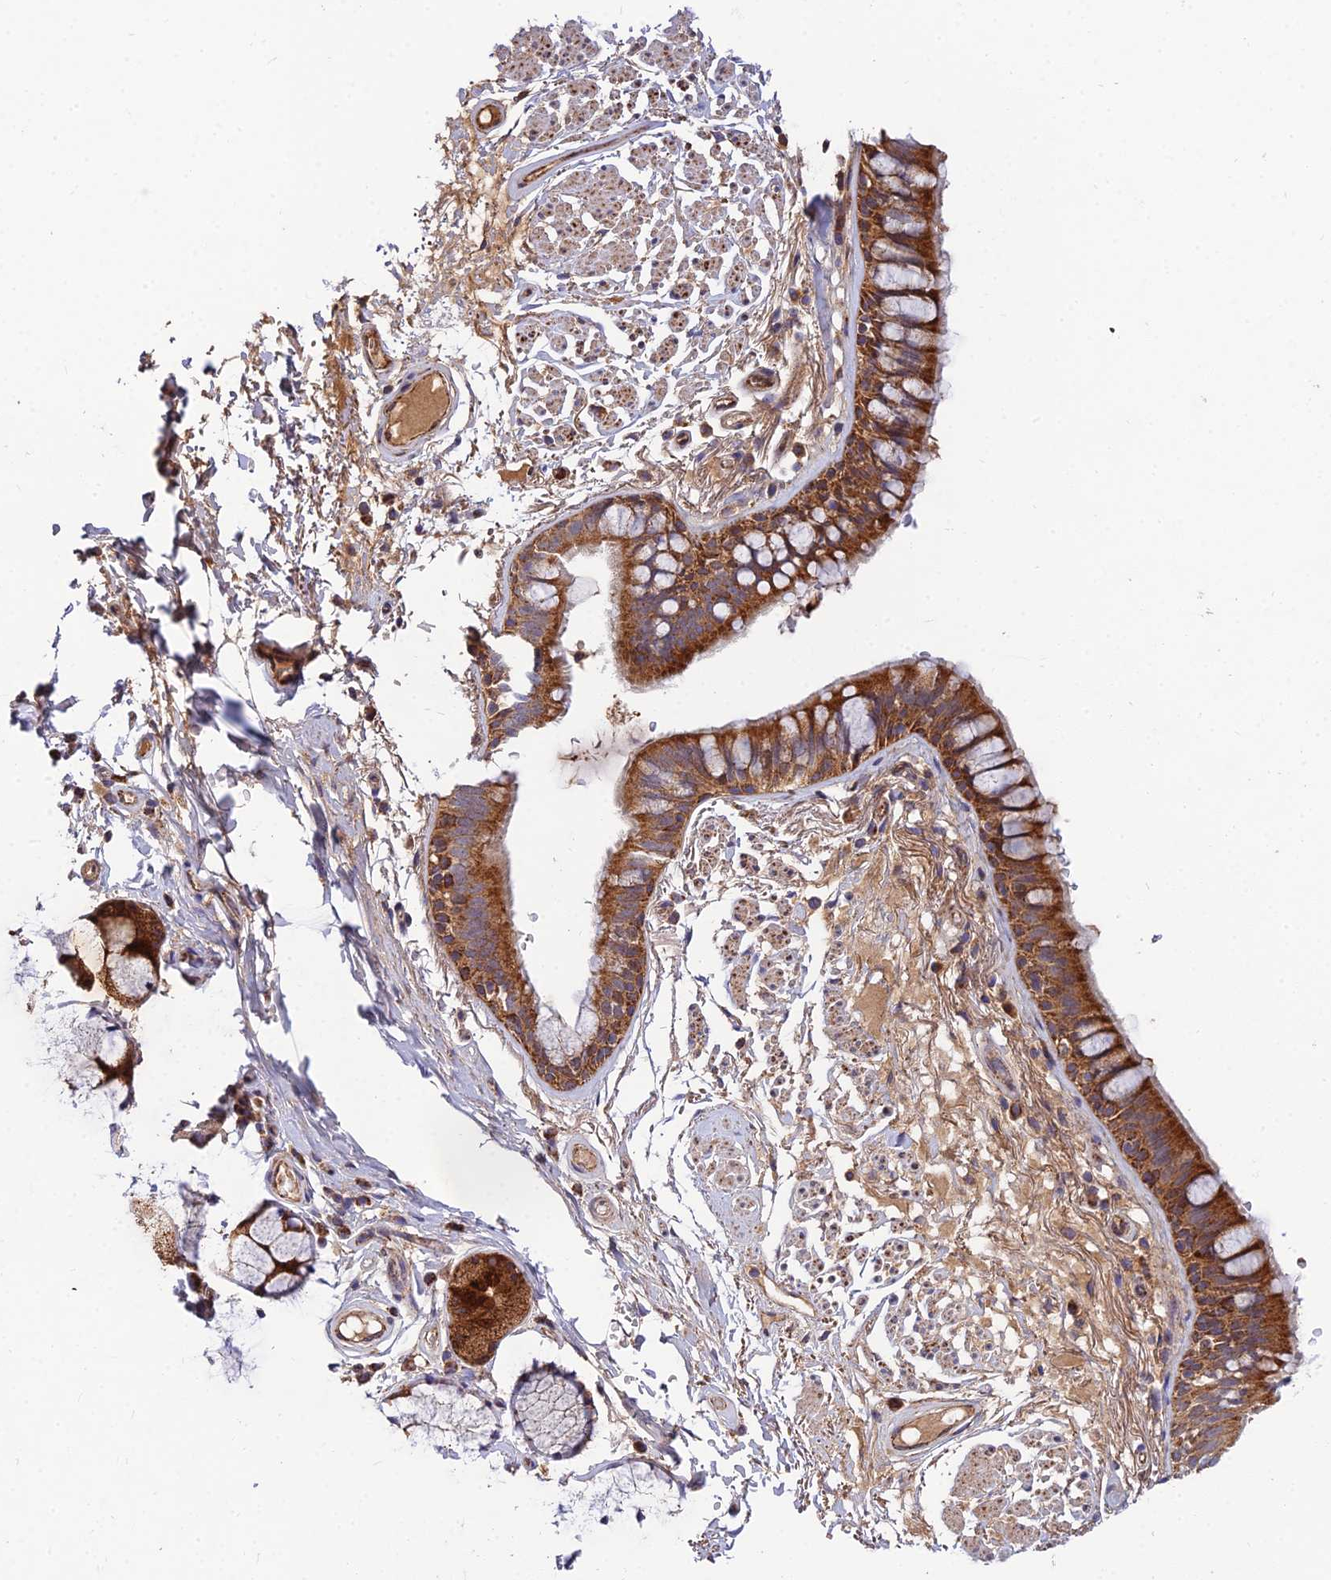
{"staining": {"intensity": "moderate", "quantity": ">75%", "location": "cytoplasmic/membranous"}, "tissue": "bronchus", "cell_type": "Respiratory epithelial cells", "image_type": "normal", "snomed": [{"axis": "morphology", "description": "Normal tissue, NOS"}, {"axis": "topography", "description": "Bronchus"}], "caption": "Moderate cytoplasmic/membranous expression for a protein is appreciated in approximately >75% of respiratory epithelial cells of normal bronchus using immunohistochemistry.", "gene": "PODNL1", "patient": {"sex": "male", "age": 70}}